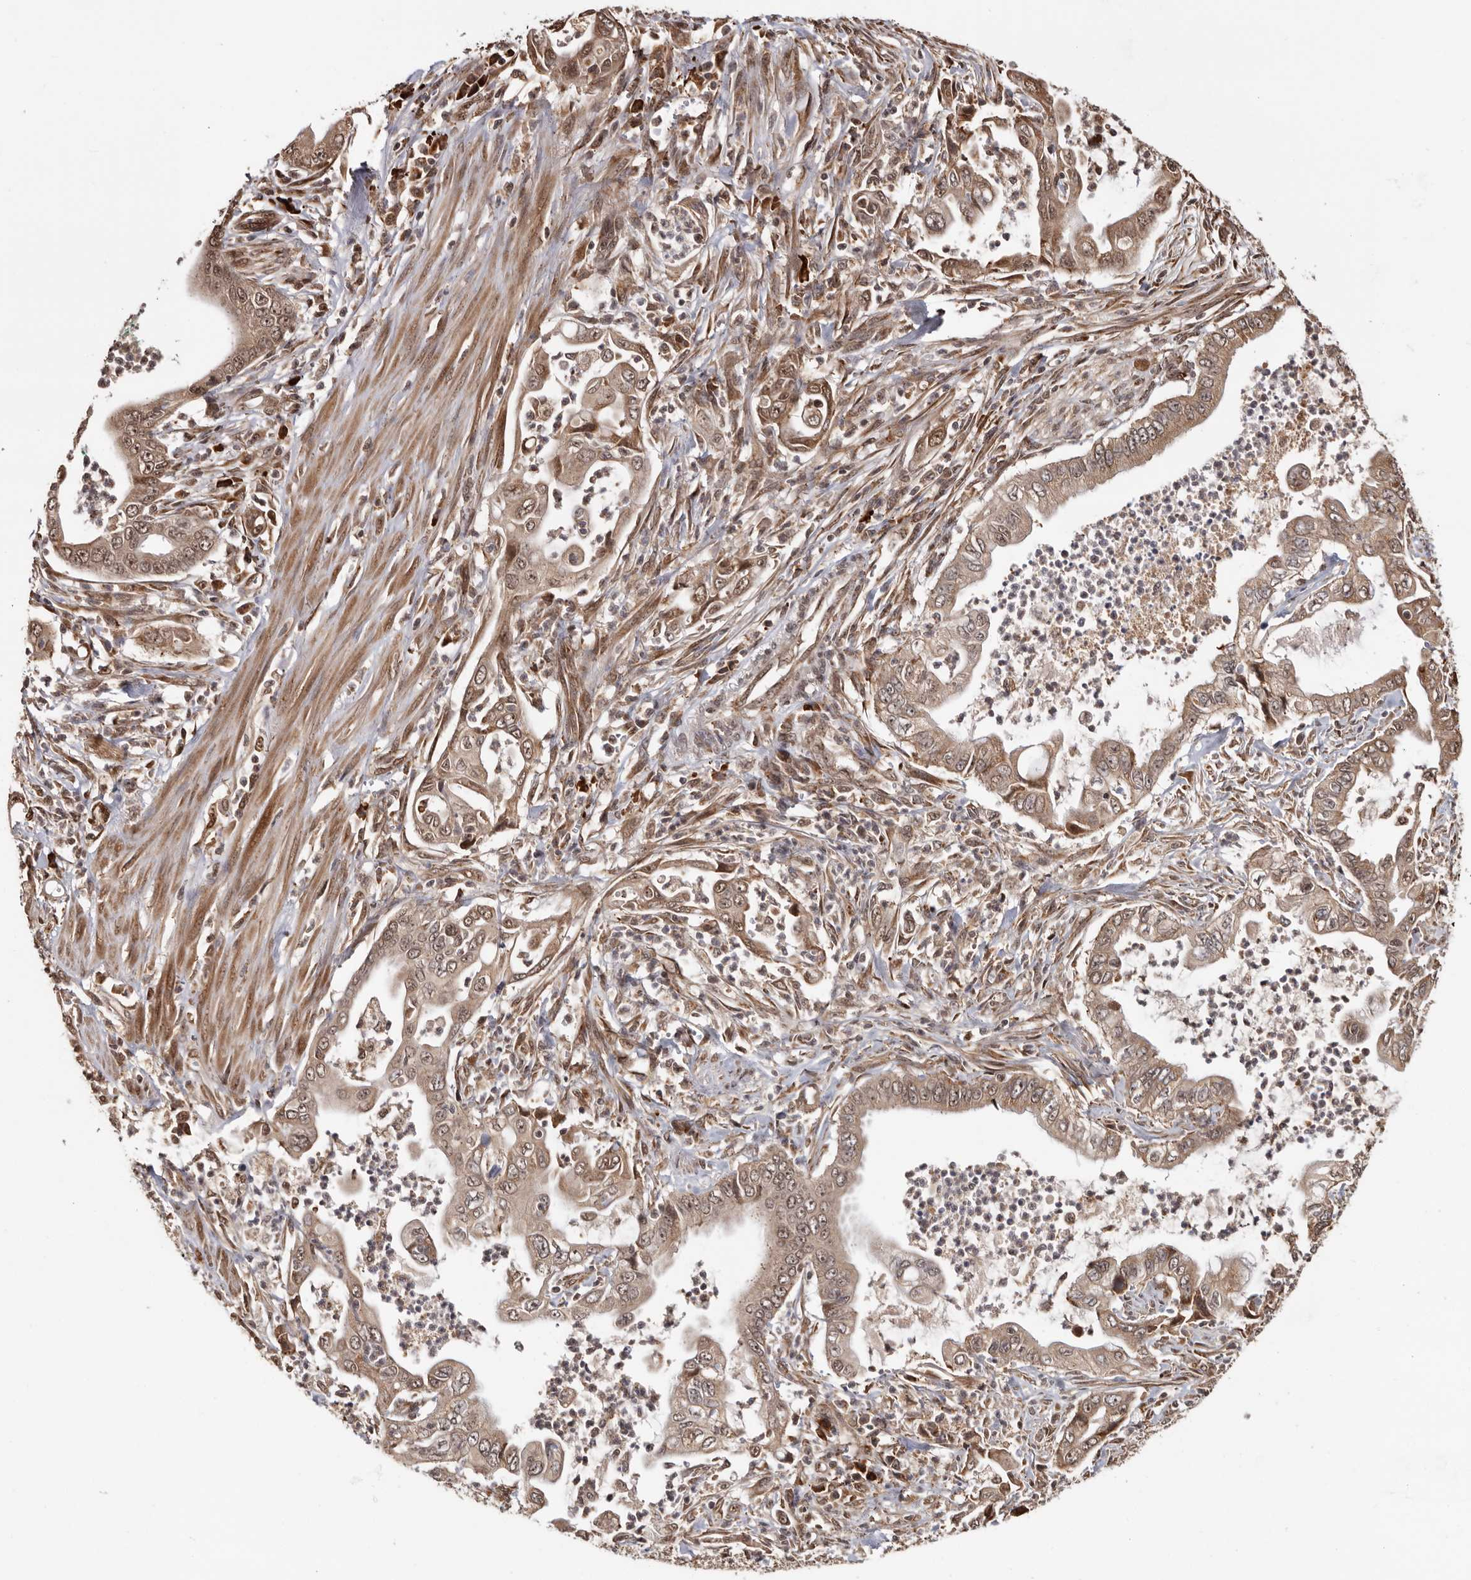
{"staining": {"intensity": "moderate", "quantity": ">75%", "location": "cytoplasmic/membranous,nuclear"}, "tissue": "pancreatic cancer", "cell_type": "Tumor cells", "image_type": "cancer", "snomed": [{"axis": "morphology", "description": "Adenocarcinoma, NOS"}, {"axis": "topography", "description": "Pancreas"}], "caption": "Immunohistochemistry micrograph of neoplastic tissue: pancreatic adenocarcinoma stained using immunohistochemistry displays medium levels of moderate protein expression localized specifically in the cytoplasmic/membranous and nuclear of tumor cells, appearing as a cytoplasmic/membranous and nuclear brown color.", "gene": "ZNF83", "patient": {"sex": "male", "age": 78}}